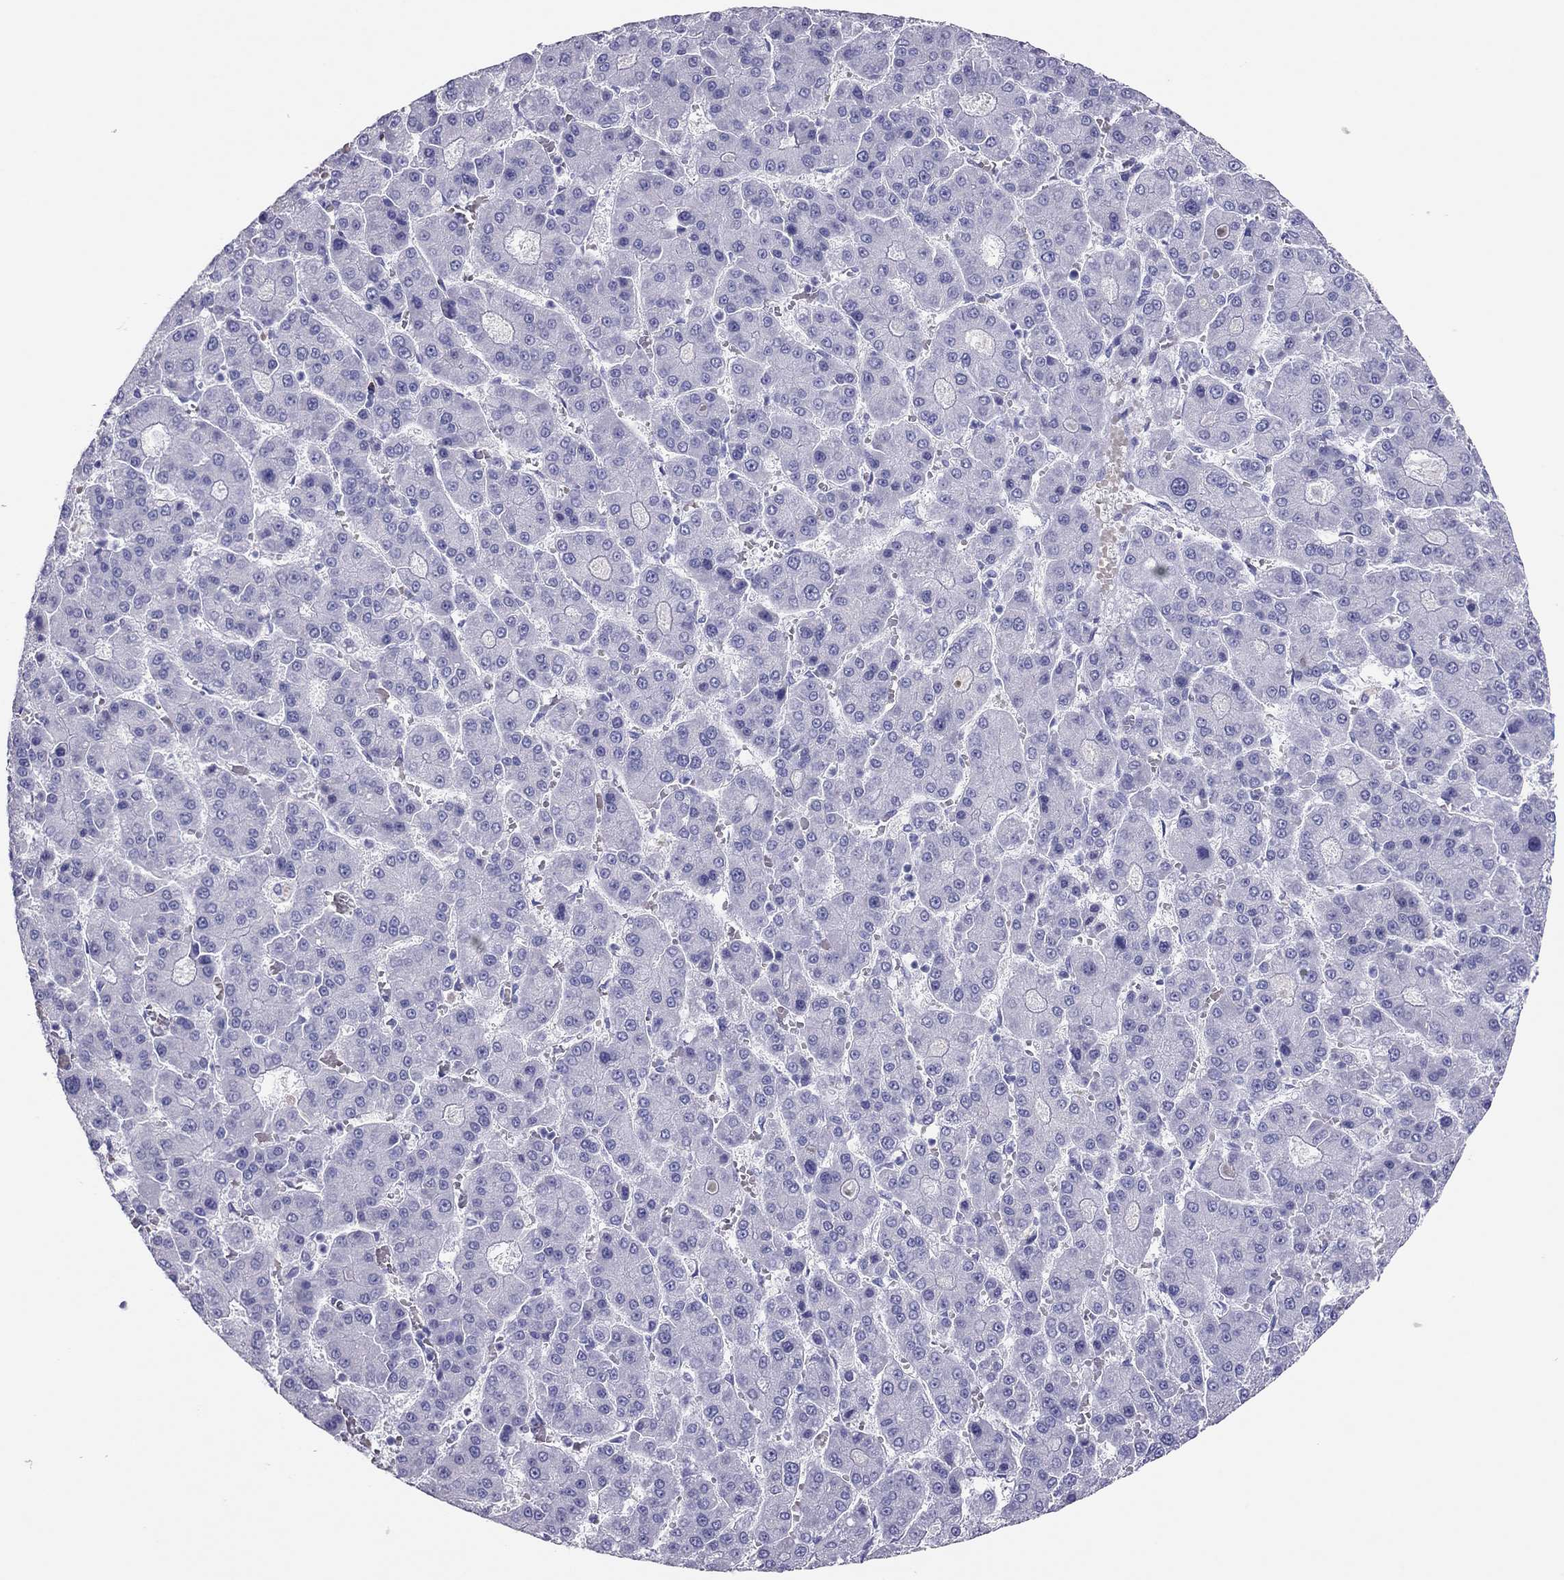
{"staining": {"intensity": "negative", "quantity": "none", "location": "none"}, "tissue": "liver cancer", "cell_type": "Tumor cells", "image_type": "cancer", "snomed": [{"axis": "morphology", "description": "Carcinoma, Hepatocellular, NOS"}, {"axis": "topography", "description": "Liver"}], "caption": "This is an IHC micrograph of human liver cancer. There is no staining in tumor cells.", "gene": "TSHB", "patient": {"sex": "male", "age": 70}}